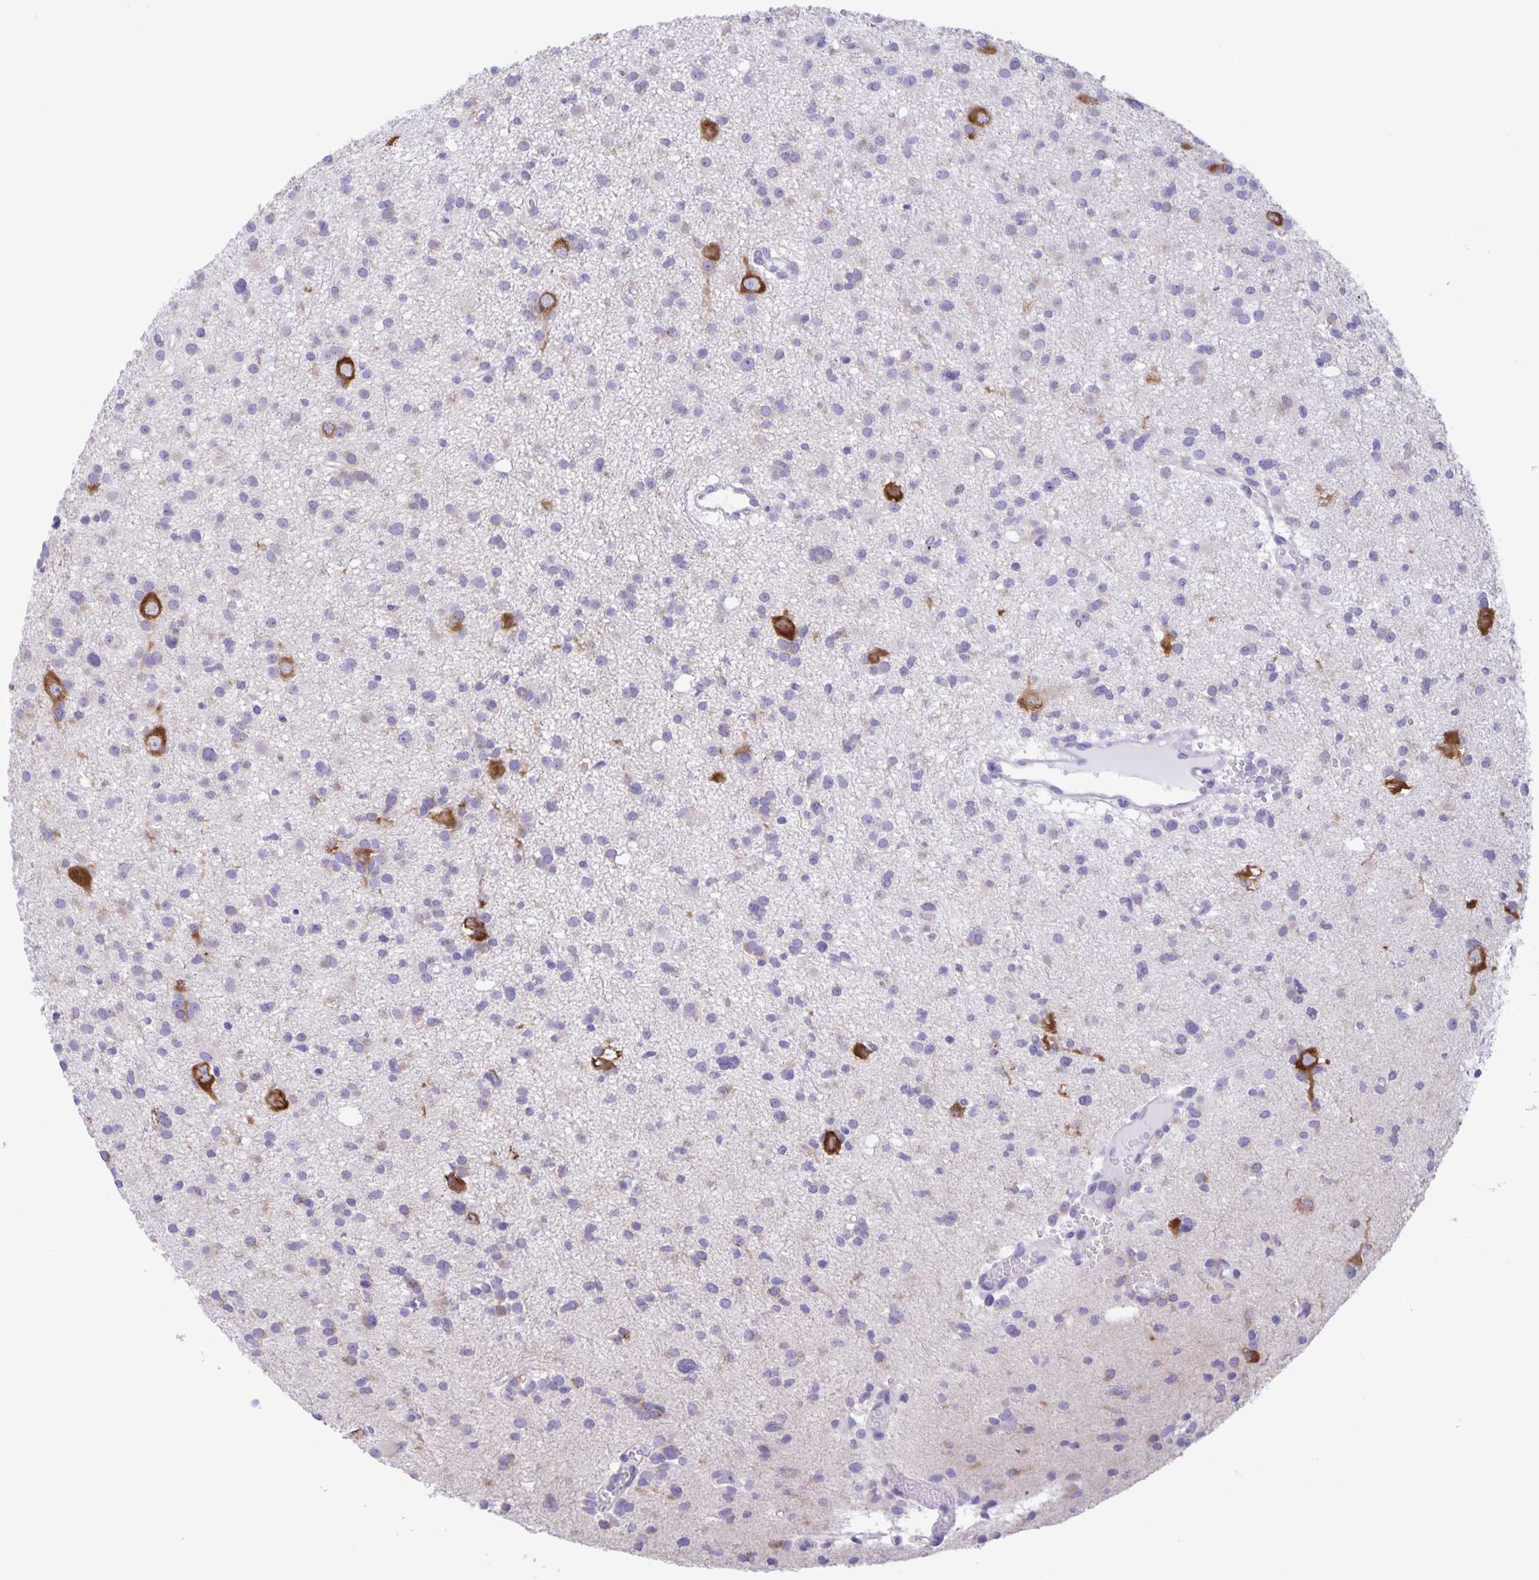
{"staining": {"intensity": "negative", "quantity": "none", "location": "none"}, "tissue": "glioma", "cell_type": "Tumor cells", "image_type": "cancer", "snomed": [{"axis": "morphology", "description": "Glioma, malignant, High grade"}, {"axis": "topography", "description": "Brain"}], "caption": "Tumor cells show no significant staining in glioma.", "gene": "CAPSL", "patient": {"sex": "male", "age": 23}}